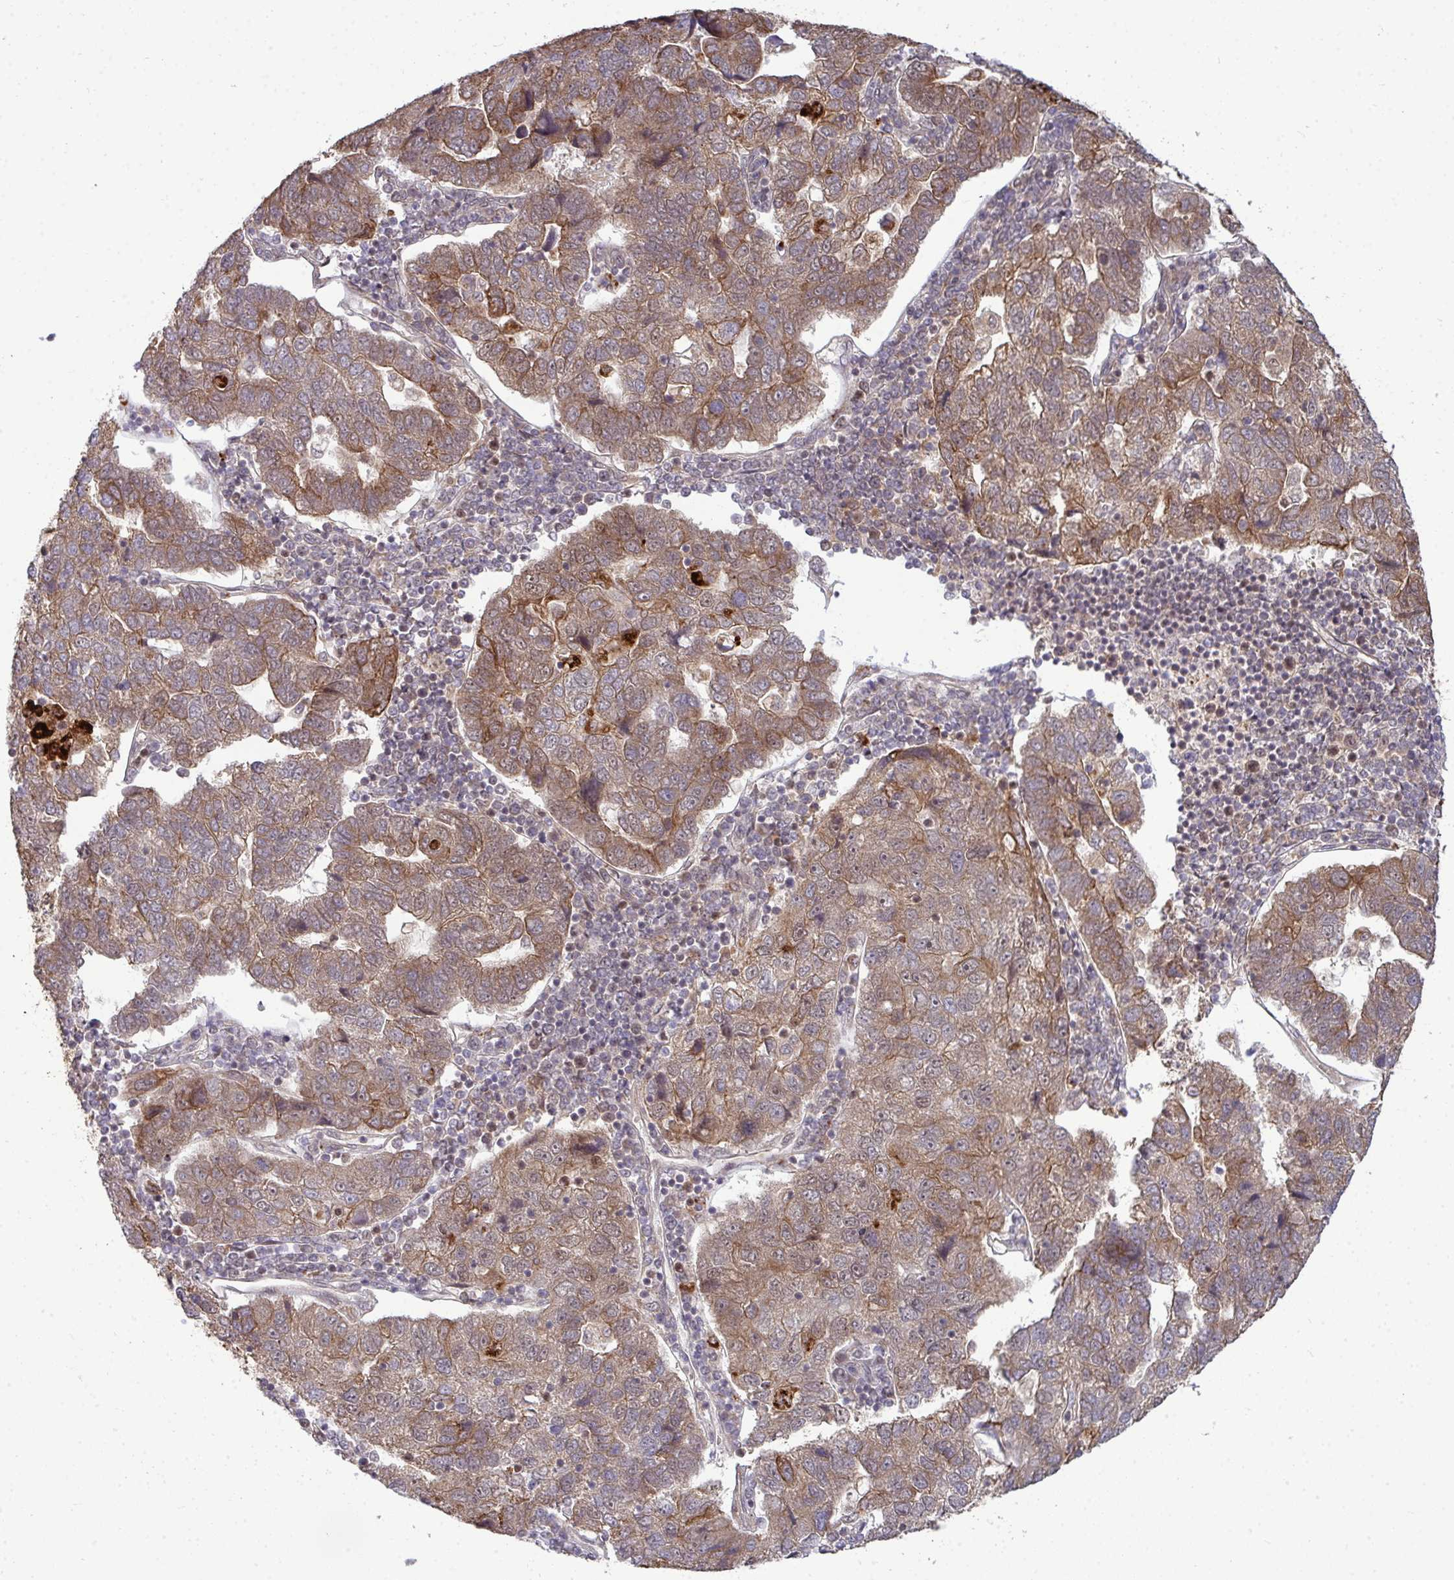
{"staining": {"intensity": "moderate", "quantity": ">75%", "location": "cytoplasmic/membranous"}, "tissue": "pancreatic cancer", "cell_type": "Tumor cells", "image_type": "cancer", "snomed": [{"axis": "morphology", "description": "Adenocarcinoma, NOS"}, {"axis": "topography", "description": "Pancreas"}], "caption": "A high-resolution histopathology image shows immunohistochemistry (IHC) staining of pancreatic adenocarcinoma, which demonstrates moderate cytoplasmic/membranous staining in about >75% of tumor cells.", "gene": "TRIM44", "patient": {"sex": "female", "age": 61}}